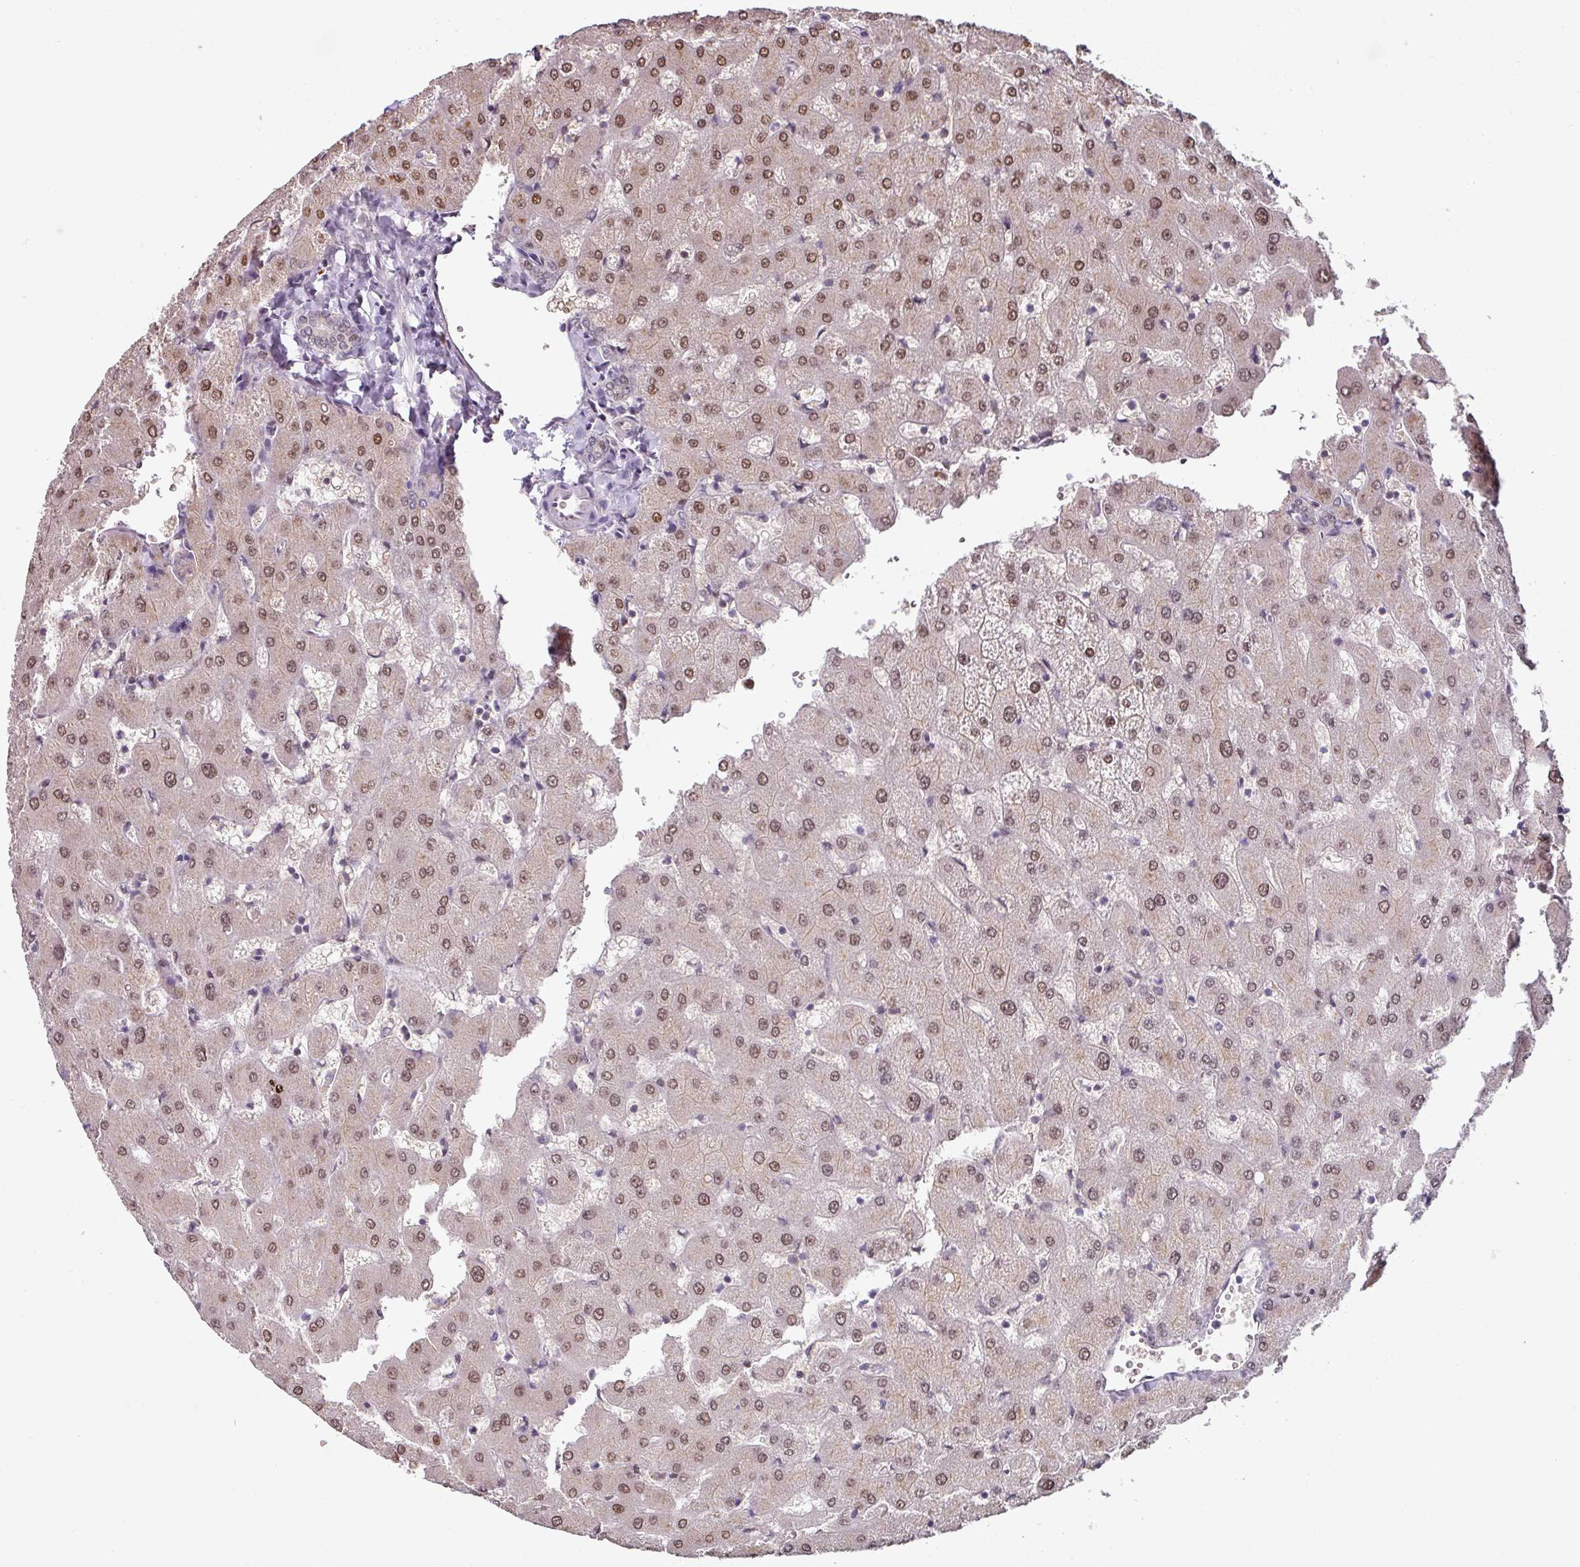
{"staining": {"intensity": "weak", "quantity": "<25%", "location": "nuclear"}, "tissue": "liver", "cell_type": "Cholangiocytes", "image_type": "normal", "snomed": [{"axis": "morphology", "description": "Normal tissue, NOS"}, {"axis": "topography", "description": "Liver"}], "caption": "This micrograph is of normal liver stained with immunohistochemistry (IHC) to label a protein in brown with the nuclei are counter-stained blue. There is no staining in cholangiocytes.", "gene": "SWSAP1", "patient": {"sex": "female", "age": 63}}